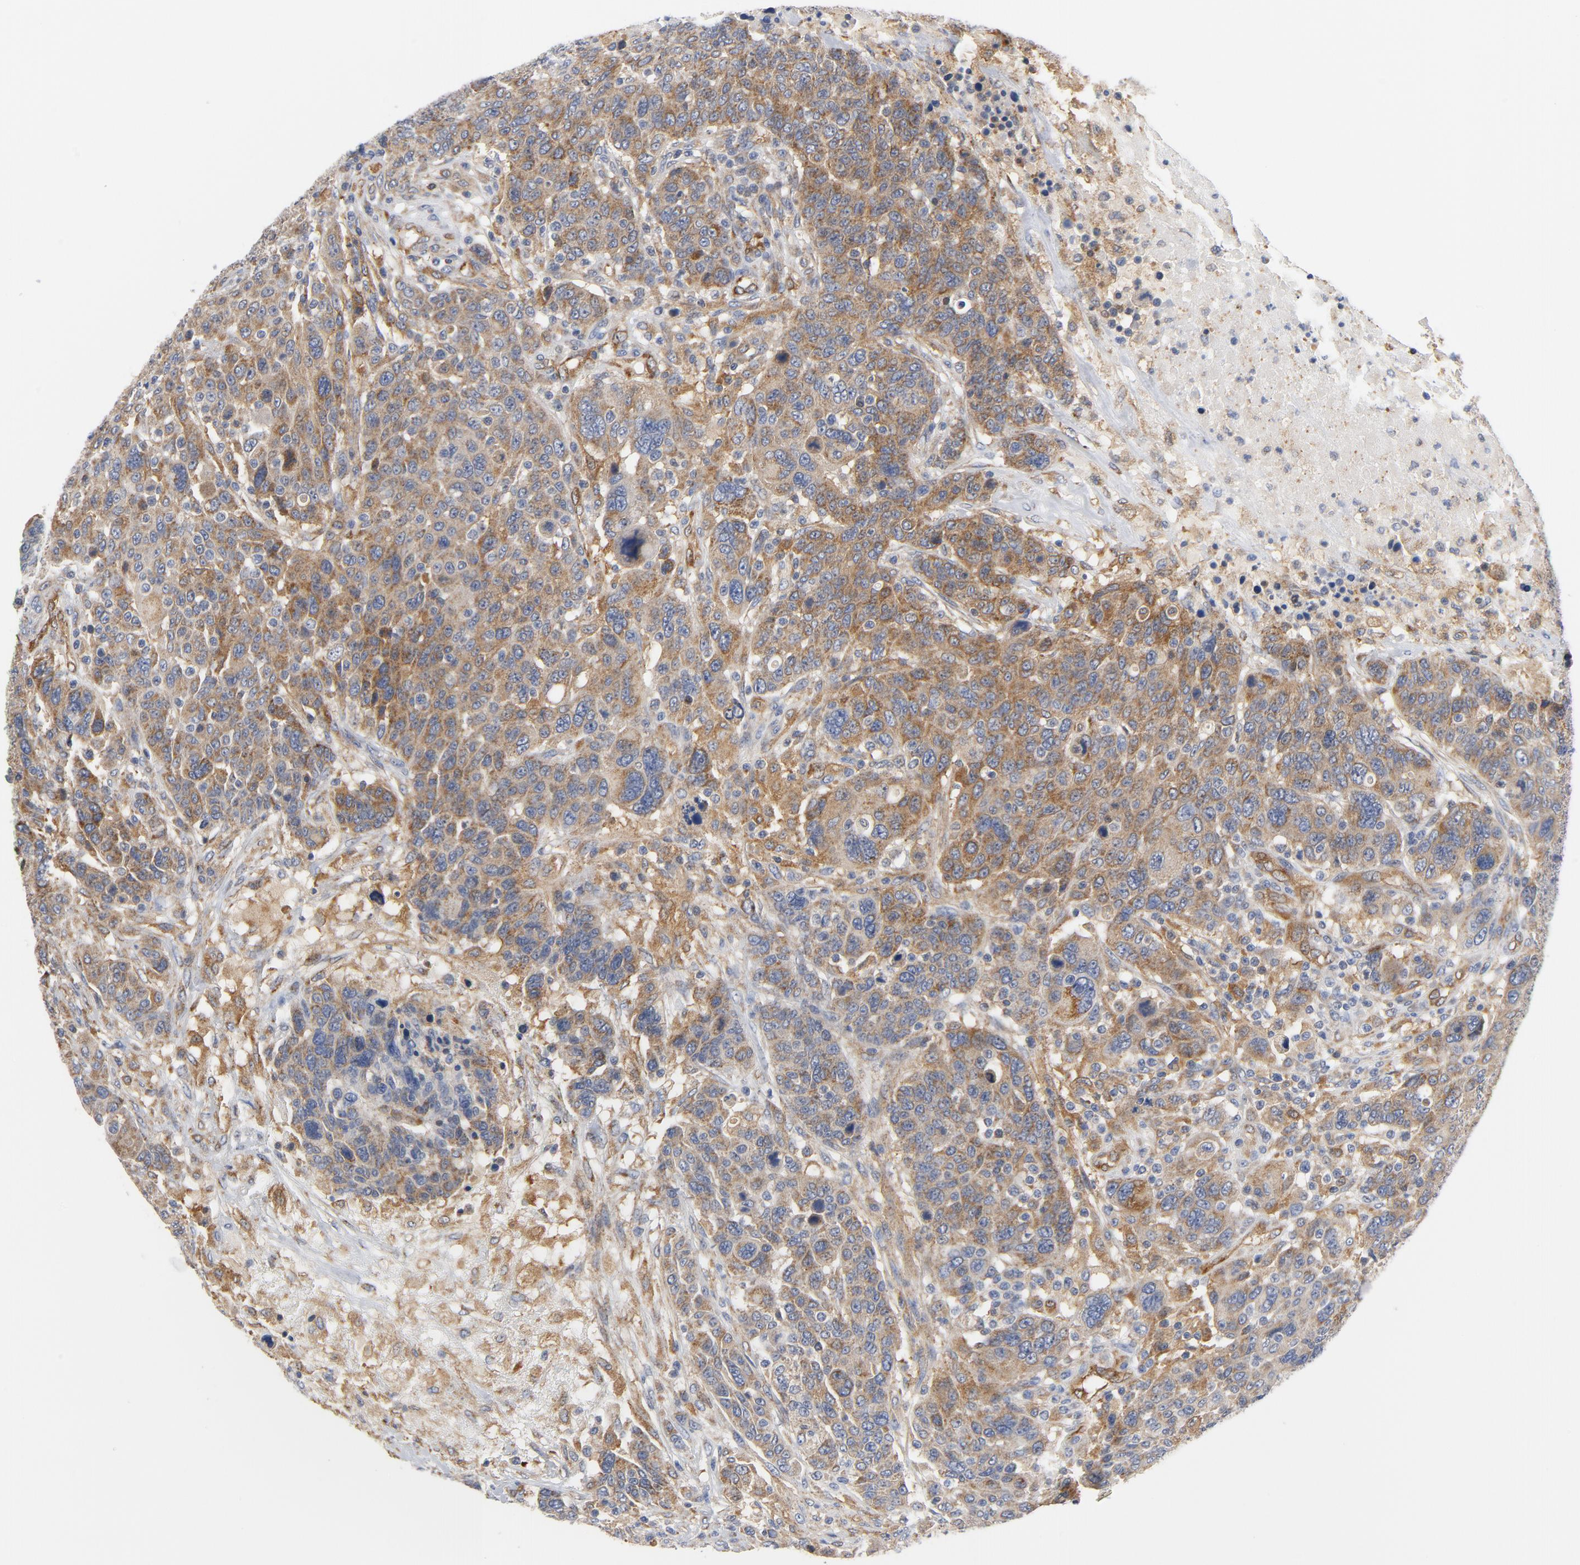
{"staining": {"intensity": "moderate", "quantity": ">75%", "location": "cytoplasmic/membranous"}, "tissue": "breast cancer", "cell_type": "Tumor cells", "image_type": "cancer", "snomed": [{"axis": "morphology", "description": "Duct carcinoma"}, {"axis": "topography", "description": "Breast"}], "caption": "An immunohistochemistry image of tumor tissue is shown. Protein staining in brown shows moderate cytoplasmic/membranous positivity in breast cancer within tumor cells.", "gene": "RAPGEF4", "patient": {"sex": "female", "age": 37}}